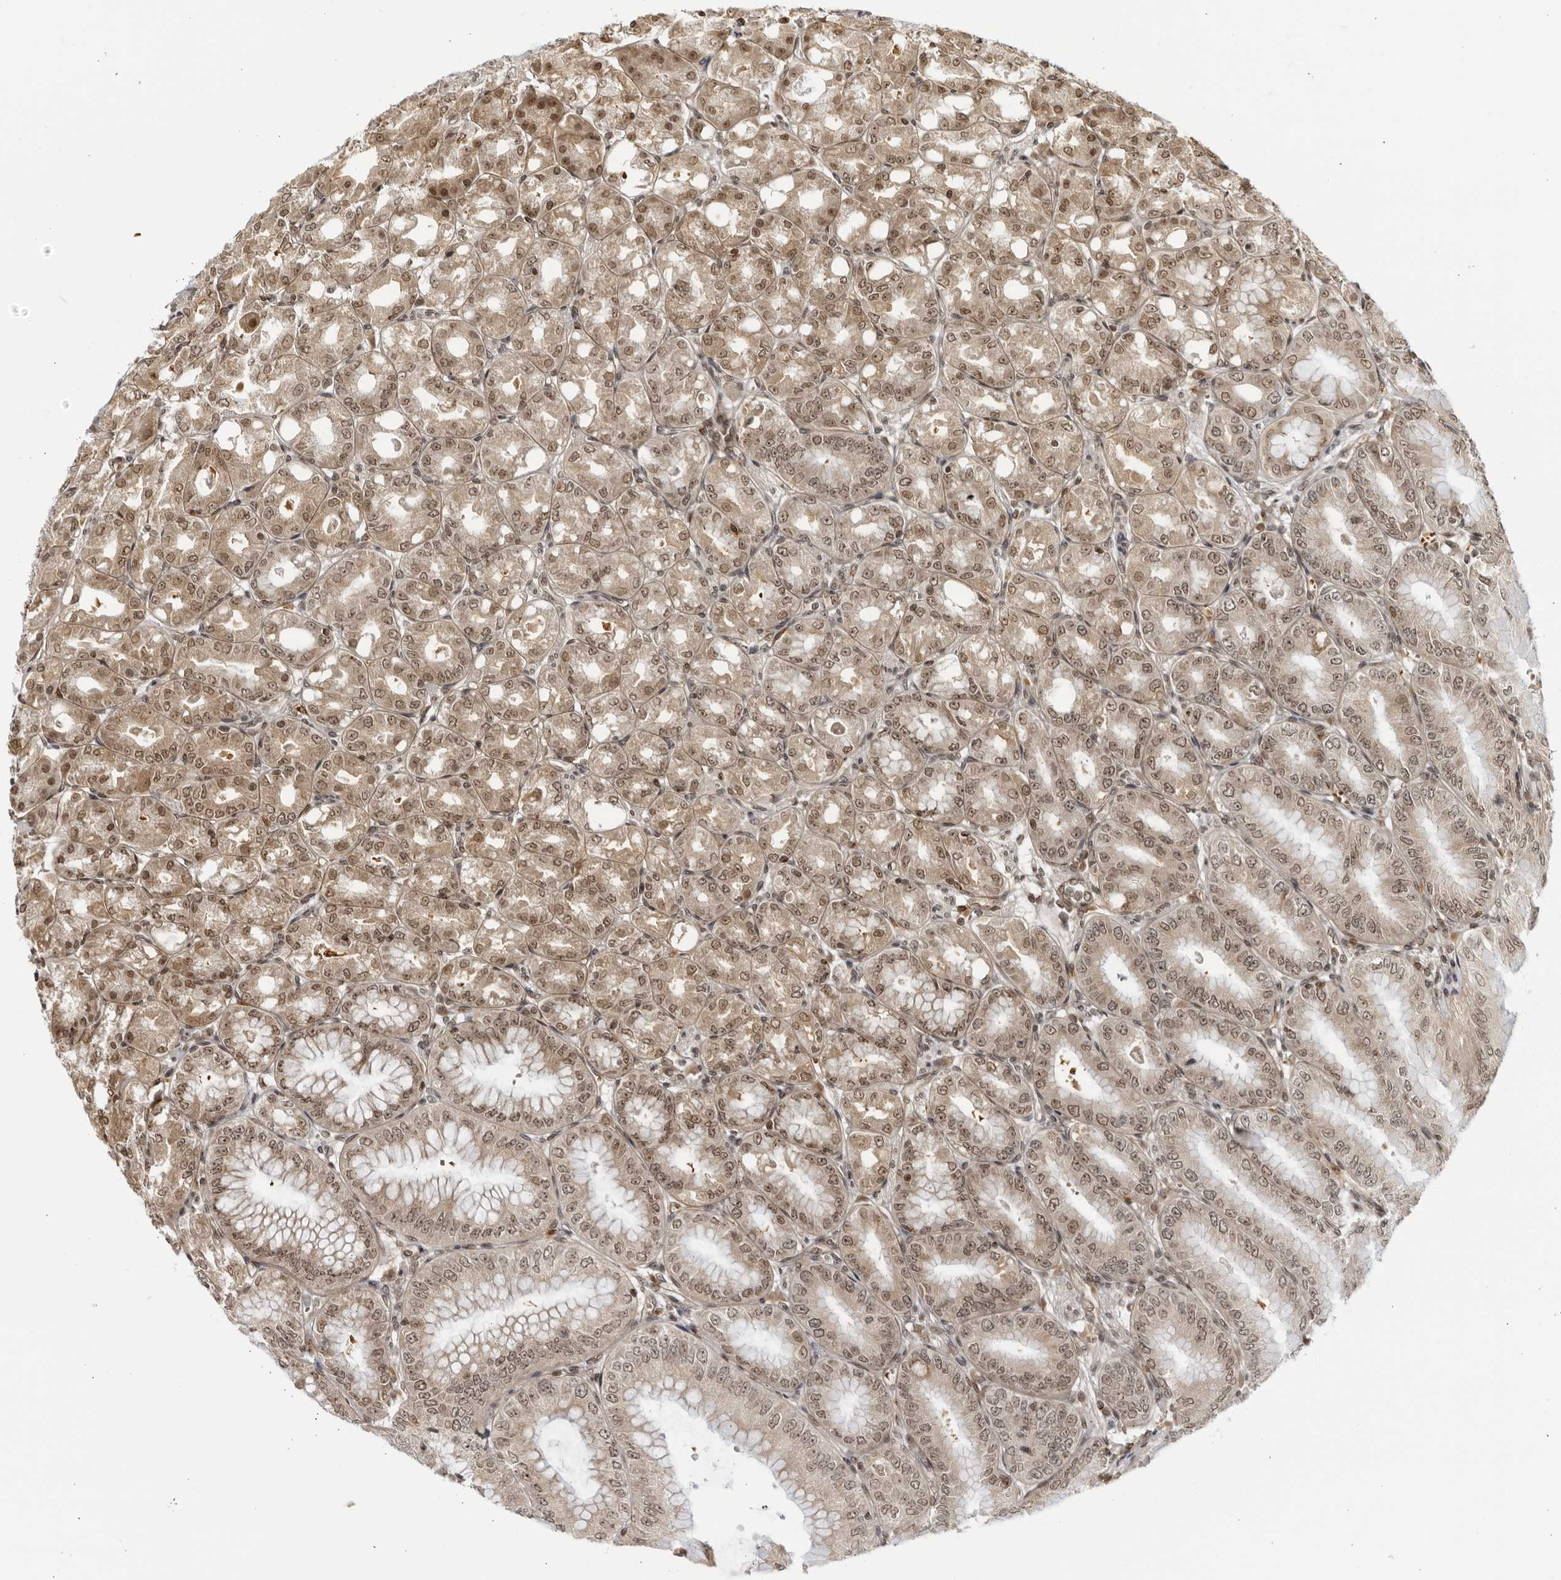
{"staining": {"intensity": "moderate", "quantity": ">75%", "location": "cytoplasmic/membranous,nuclear"}, "tissue": "stomach", "cell_type": "Glandular cells", "image_type": "normal", "snomed": [{"axis": "morphology", "description": "Normal tissue, NOS"}, {"axis": "topography", "description": "Stomach, lower"}], "caption": "Protein expression analysis of normal stomach displays moderate cytoplasmic/membranous,nuclear expression in about >75% of glandular cells. (Brightfield microscopy of DAB IHC at high magnification).", "gene": "RASGEF1C", "patient": {"sex": "male", "age": 71}}